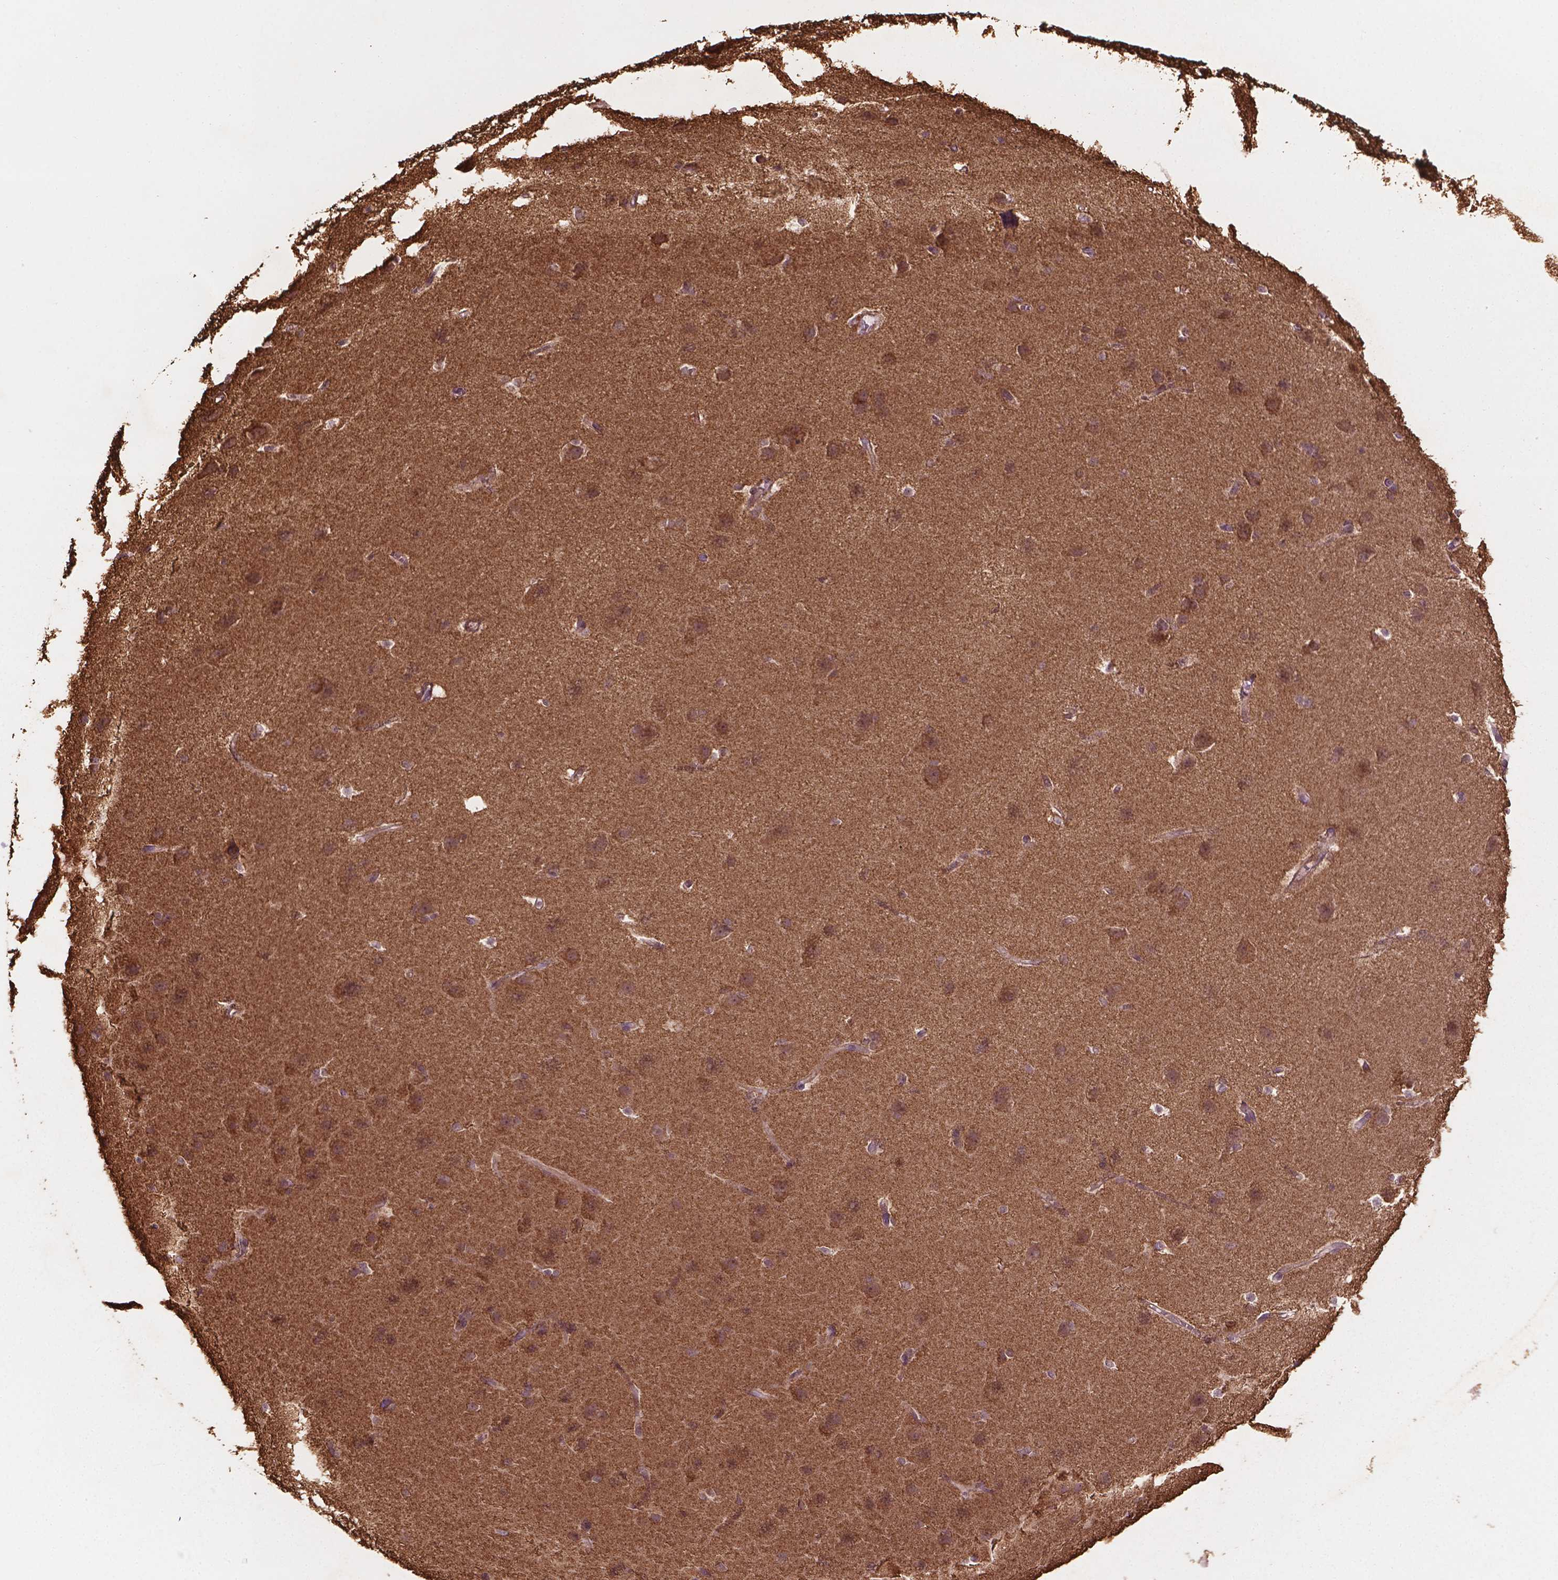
{"staining": {"intensity": "moderate", "quantity": ">75%", "location": "cytoplasmic/membranous,nuclear"}, "tissue": "cerebral cortex", "cell_type": "Endothelial cells", "image_type": "normal", "snomed": [{"axis": "morphology", "description": "Normal tissue, NOS"}, {"axis": "topography", "description": "Cerebral cortex"}], "caption": "A micrograph of human cerebral cortex stained for a protein shows moderate cytoplasmic/membranous,nuclear brown staining in endothelial cells.", "gene": "HS3ST3A1", "patient": {"sex": "male", "age": 37}}